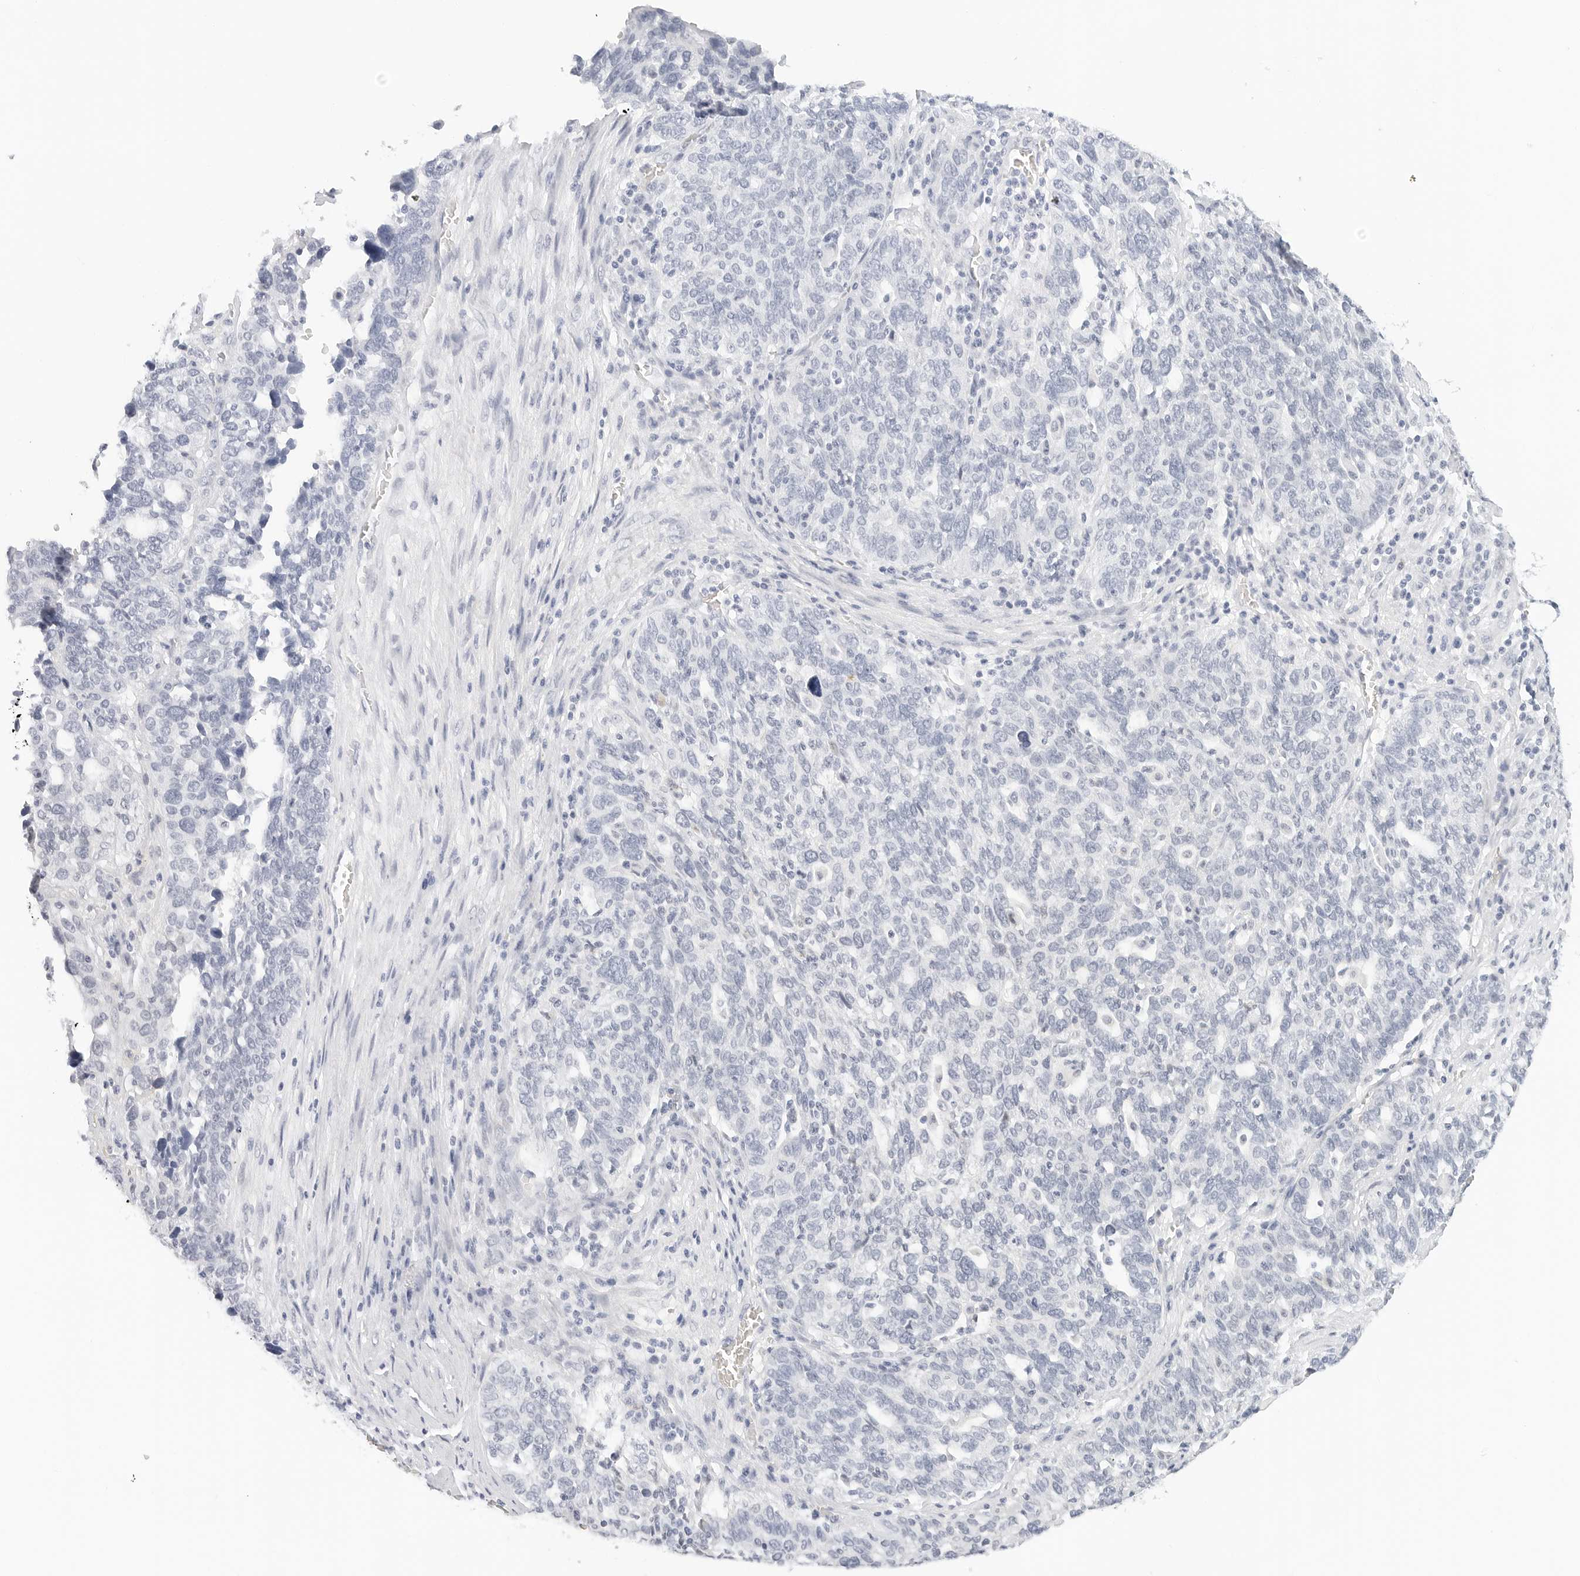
{"staining": {"intensity": "negative", "quantity": "none", "location": "none"}, "tissue": "ovarian cancer", "cell_type": "Tumor cells", "image_type": "cancer", "snomed": [{"axis": "morphology", "description": "Cystadenocarcinoma, serous, NOS"}, {"axis": "topography", "description": "Ovary"}], "caption": "Tumor cells are negative for brown protein staining in ovarian cancer (serous cystadenocarcinoma).", "gene": "CD22", "patient": {"sex": "female", "age": 59}}